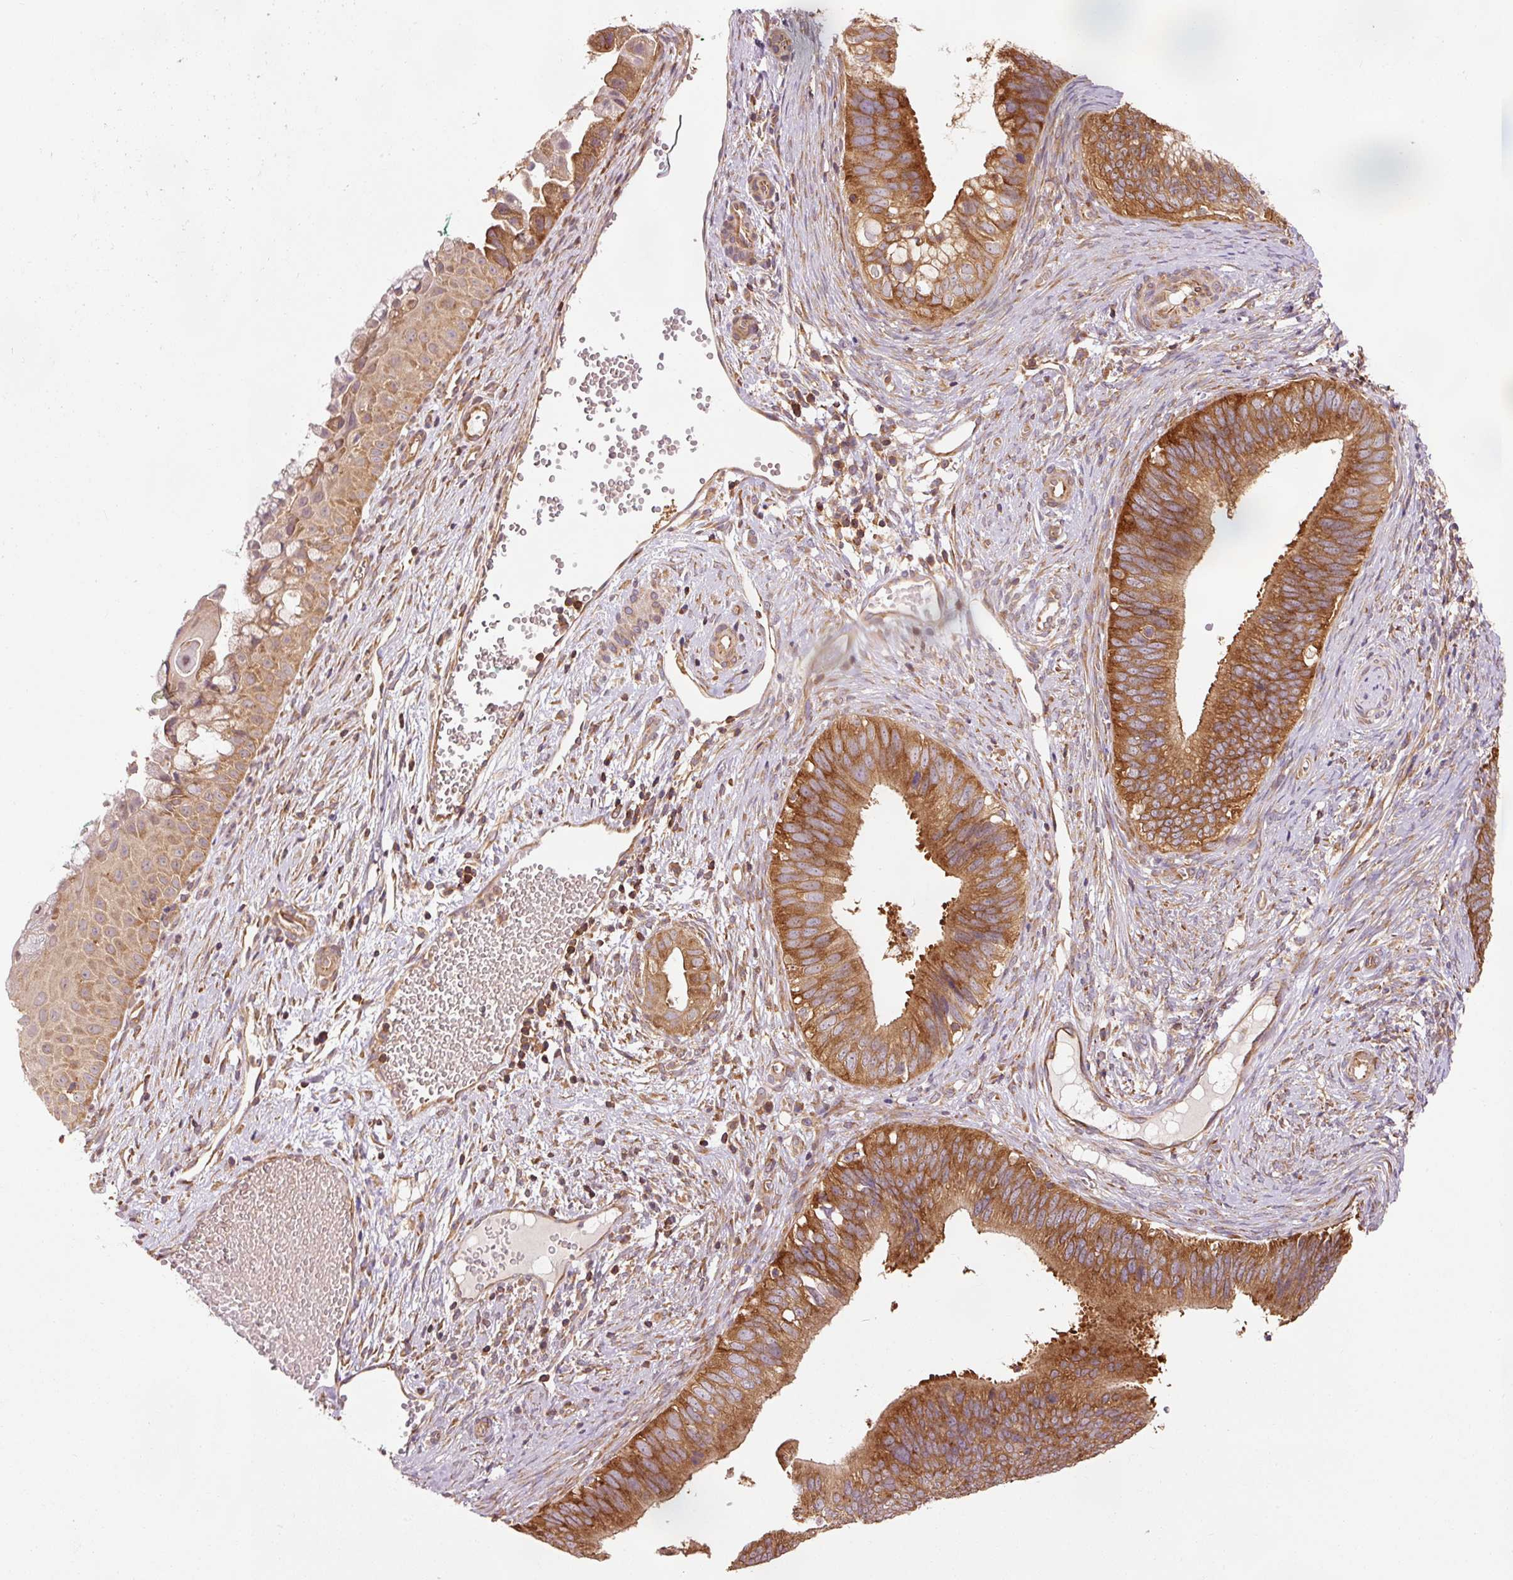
{"staining": {"intensity": "strong", "quantity": ">75%", "location": "cytoplasmic/membranous"}, "tissue": "cervical cancer", "cell_type": "Tumor cells", "image_type": "cancer", "snomed": [{"axis": "morphology", "description": "Adenocarcinoma, NOS"}, {"axis": "topography", "description": "Cervix"}], "caption": "Protein staining of adenocarcinoma (cervical) tissue reveals strong cytoplasmic/membranous staining in approximately >75% of tumor cells.", "gene": "PDAP1", "patient": {"sex": "female", "age": 42}}